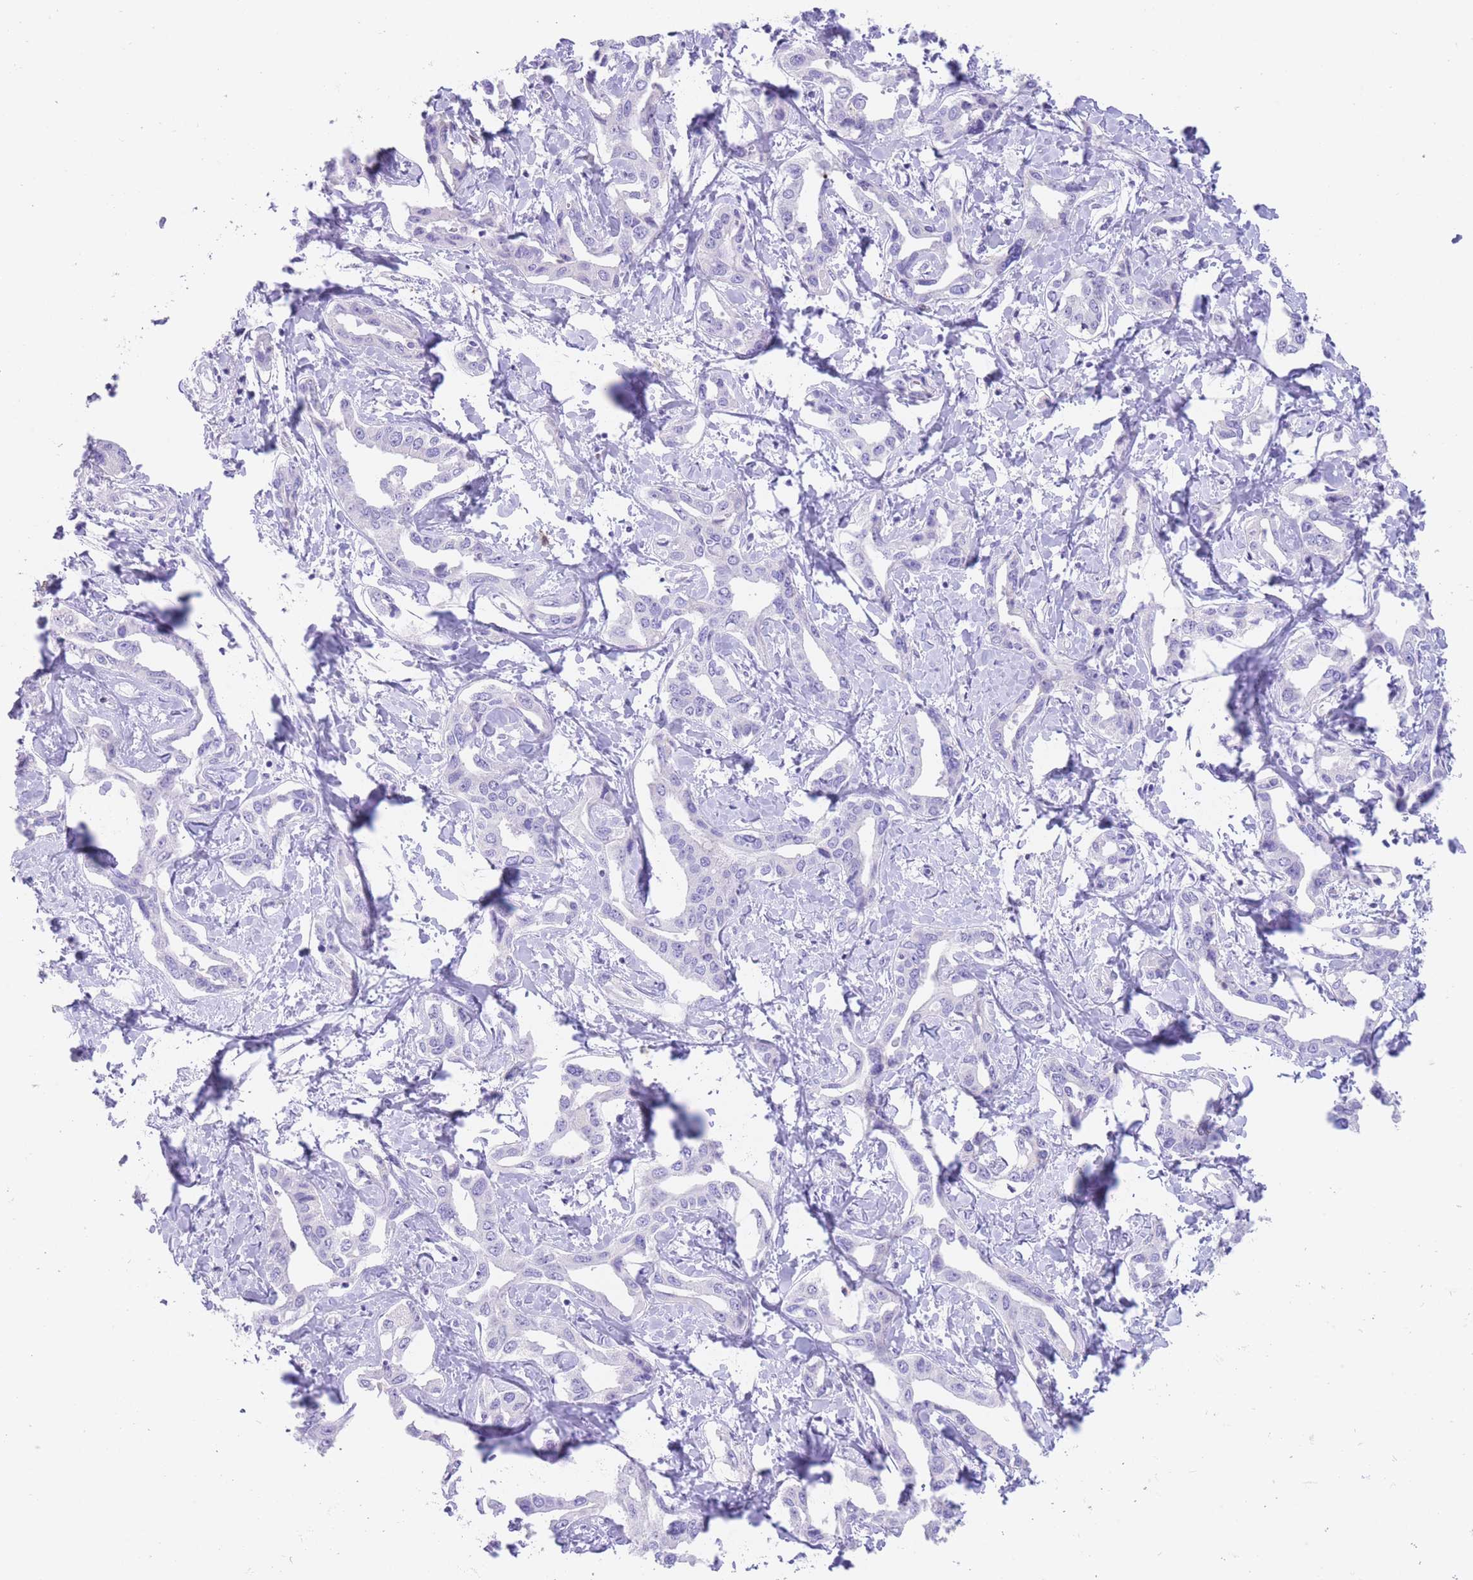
{"staining": {"intensity": "negative", "quantity": "none", "location": "none"}, "tissue": "liver cancer", "cell_type": "Tumor cells", "image_type": "cancer", "snomed": [{"axis": "morphology", "description": "Cholangiocarcinoma"}, {"axis": "topography", "description": "Liver"}], "caption": "DAB (3,3'-diaminobenzidine) immunohistochemical staining of liver cancer shows no significant staining in tumor cells.", "gene": "QTRT1", "patient": {"sex": "male", "age": 59}}